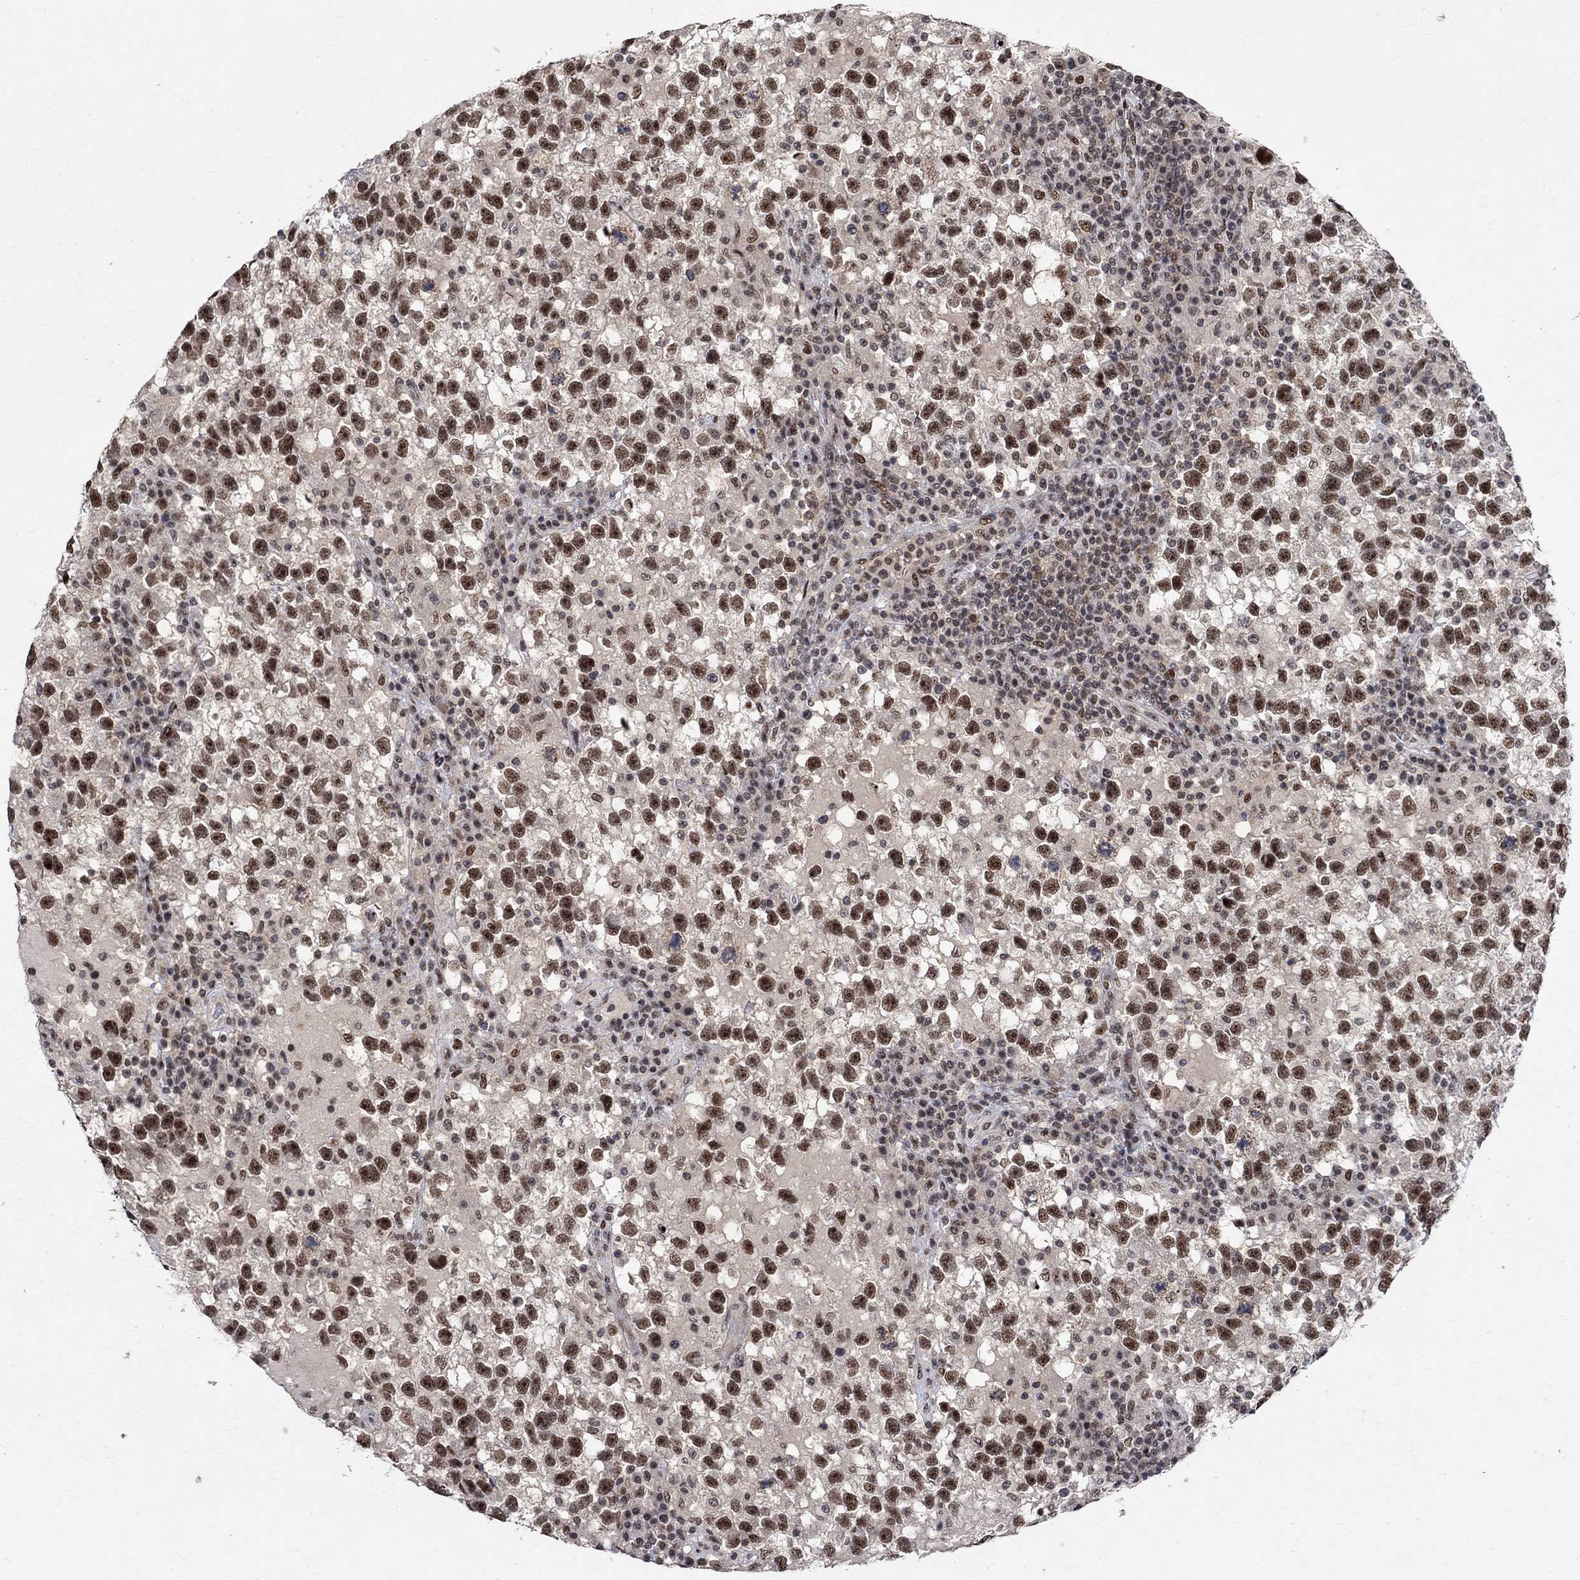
{"staining": {"intensity": "strong", "quantity": ">75%", "location": "nuclear"}, "tissue": "testis cancer", "cell_type": "Tumor cells", "image_type": "cancer", "snomed": [{"axis": "morphology", "description": "Seminoma, NOS"}, {"axis": "topography", "description": "Testis"}], "caption": "Immunohistochemistry micrograph of human seminoma (testis) stained for a protein (brown), which demonstrates high levels of strong nuclear staining in approximately >75% of tumor cells.", "gene": "E4F1", "patient": {"sex": "male", "age": 47}}